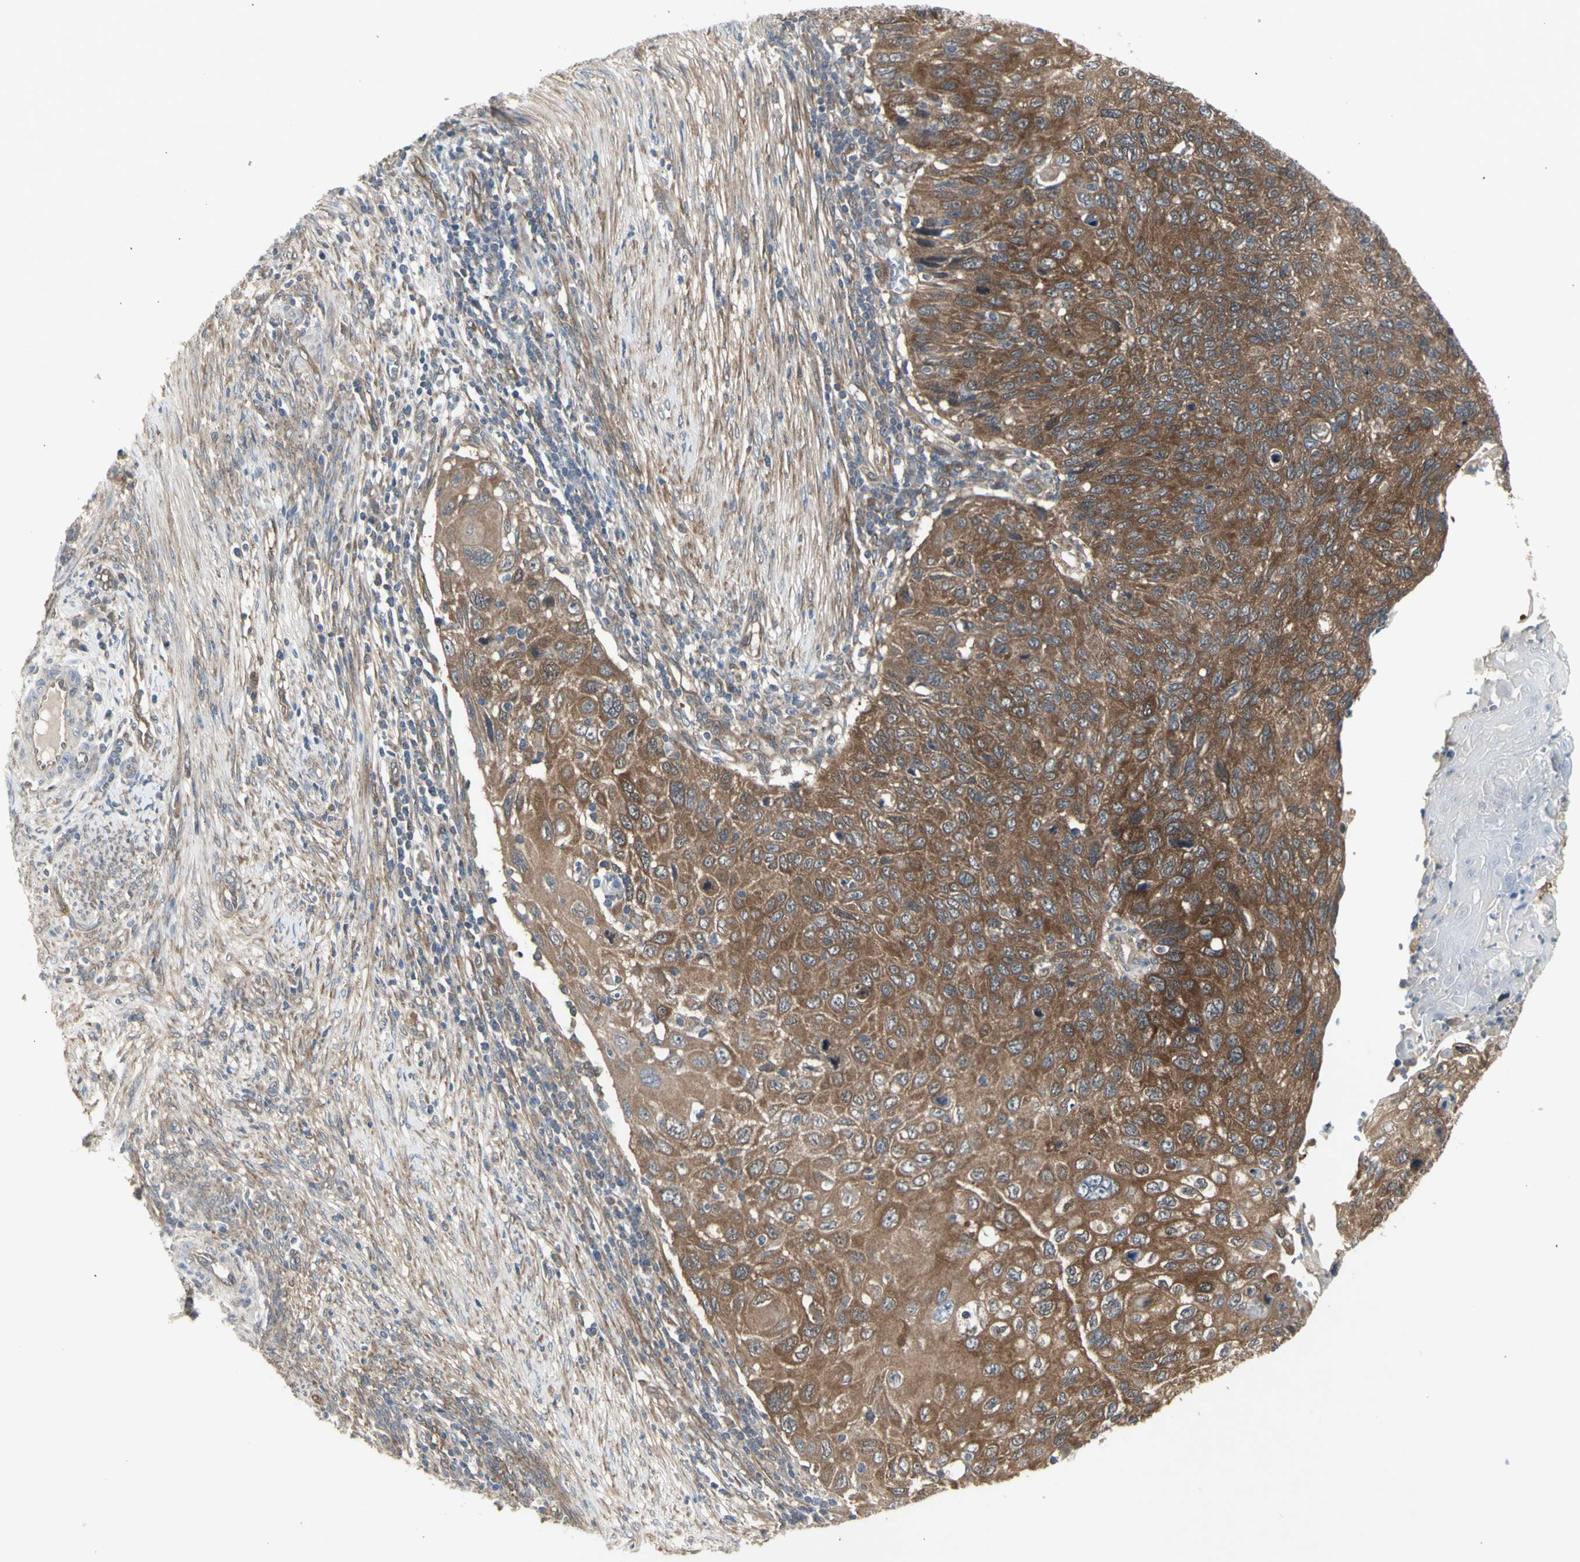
{"staining": {"intensity": "strong", "quantity": ">75%", "location": "cytoplasmic/membranous"}, "tissue": "cervical cancer", "cell_type": "Tumor cells", "image_type": "cancer", "snomed": [{"axis": "morphology", "description": "Squamous cell carcinoma, NOS"}, {"axis": "topography", "description": "Cervix"}], "caption": "Protein expression analysis of human cervical squamous cell carcinoma reveals strong cytoplasmic/membranous staining in about >75% of tumor cells.", "gene": "CHURC1-FNTB", "patient": {"sex": "female", "age": 70}}